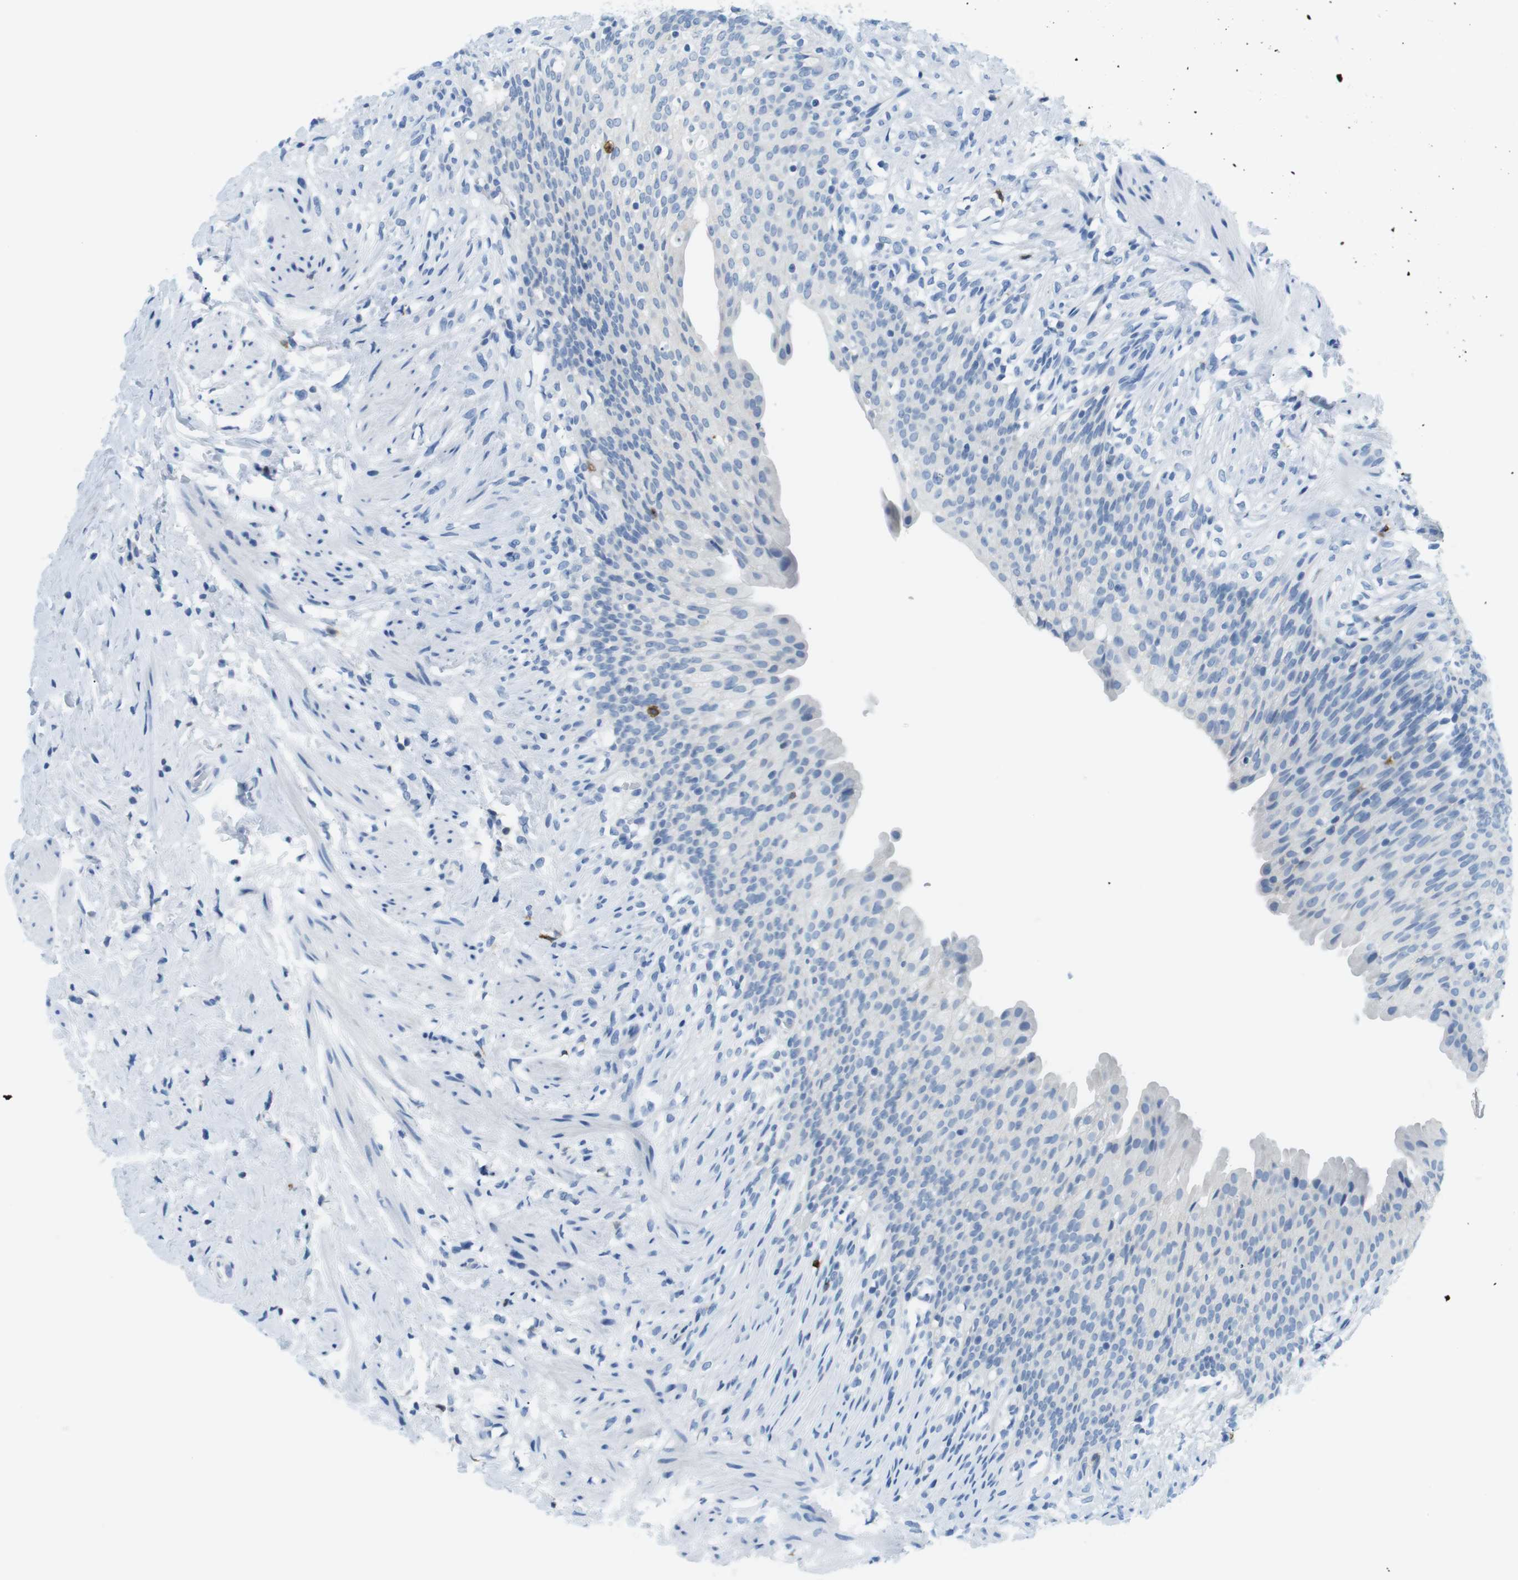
{"staining": {"intensity": "negative", "quantity": "none", "location": "none"}, "tissue": "urinary bladder", "cell_type": "Urothelial cells", "image_type": "normal", "snomed": [{"axis": "morphology", "description": "Normal tissue, NOS"}, {"axis": "topography", "description": "Urinary bladder"}], "caption": "A high-resolution micrograph shows immunohistochemistry (IHC) staining of normal urinary bladder, which exhibits no significant staining in urothelial cells.", "gene": "TNFRSF4", "patient": {"sex": "female", "age": 79}}